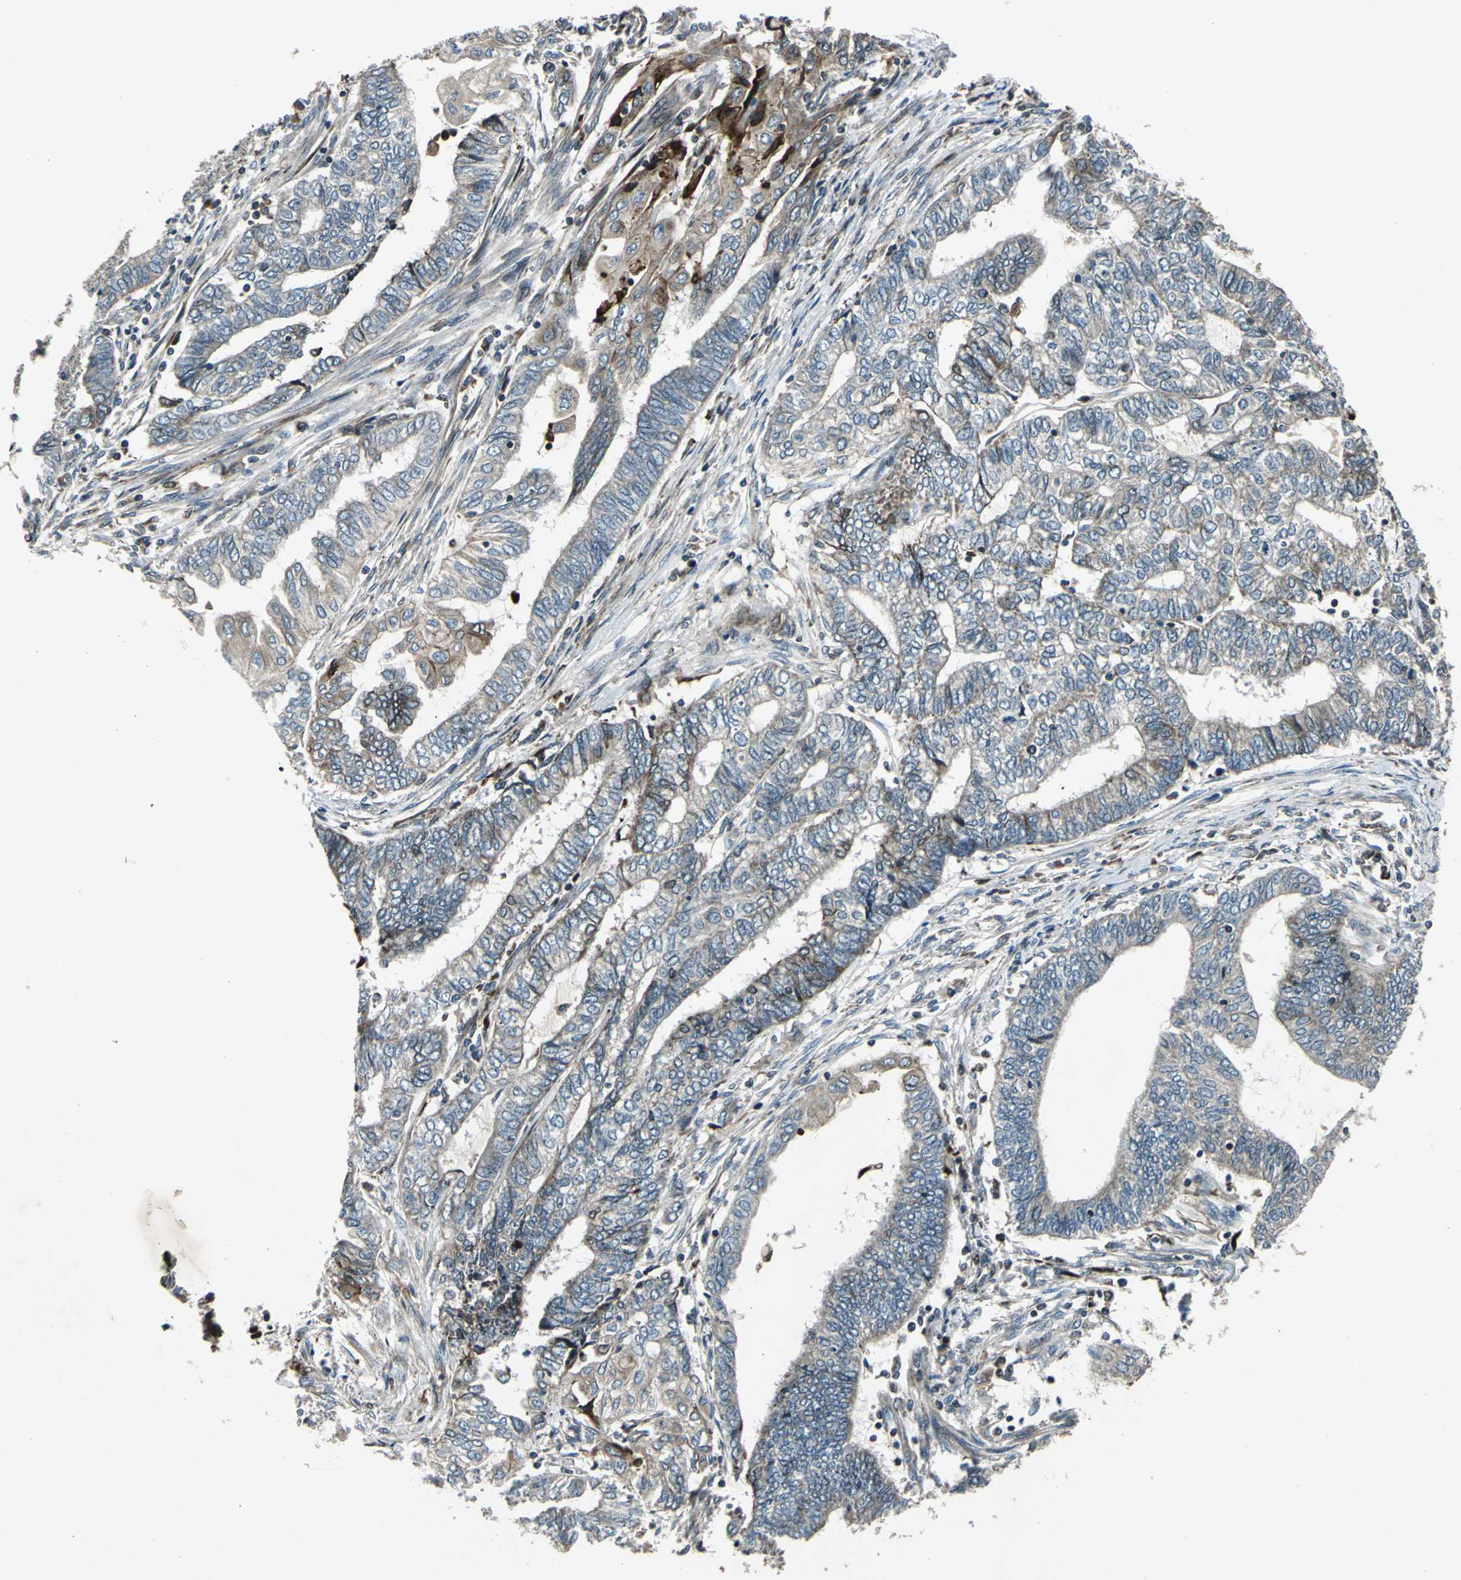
{"staining": {"intensity": "weak", "quantity": "25%-75%", "location": "cytoplasmic/membranous"}, "tissue": "endometrial cancer", "cell_type": "Tumor cells", "image_type": "cancer", "snomed": [{"axis": "morphology", "description": "Adenocarcinoma, NOS"}, {"axis": "topography", "description": "Uterus"}, {"axis": "topography", "description": "Endometrium"}], "caption": "Human endometrial adenocarcinoma stained for a protein (brown) shows weak cytoplasmic/membranous positive expression in approximately 25%-75% of tumor cells.", "gene": "HTATIP2", "patient": {"sex": "female", "age": 70}}